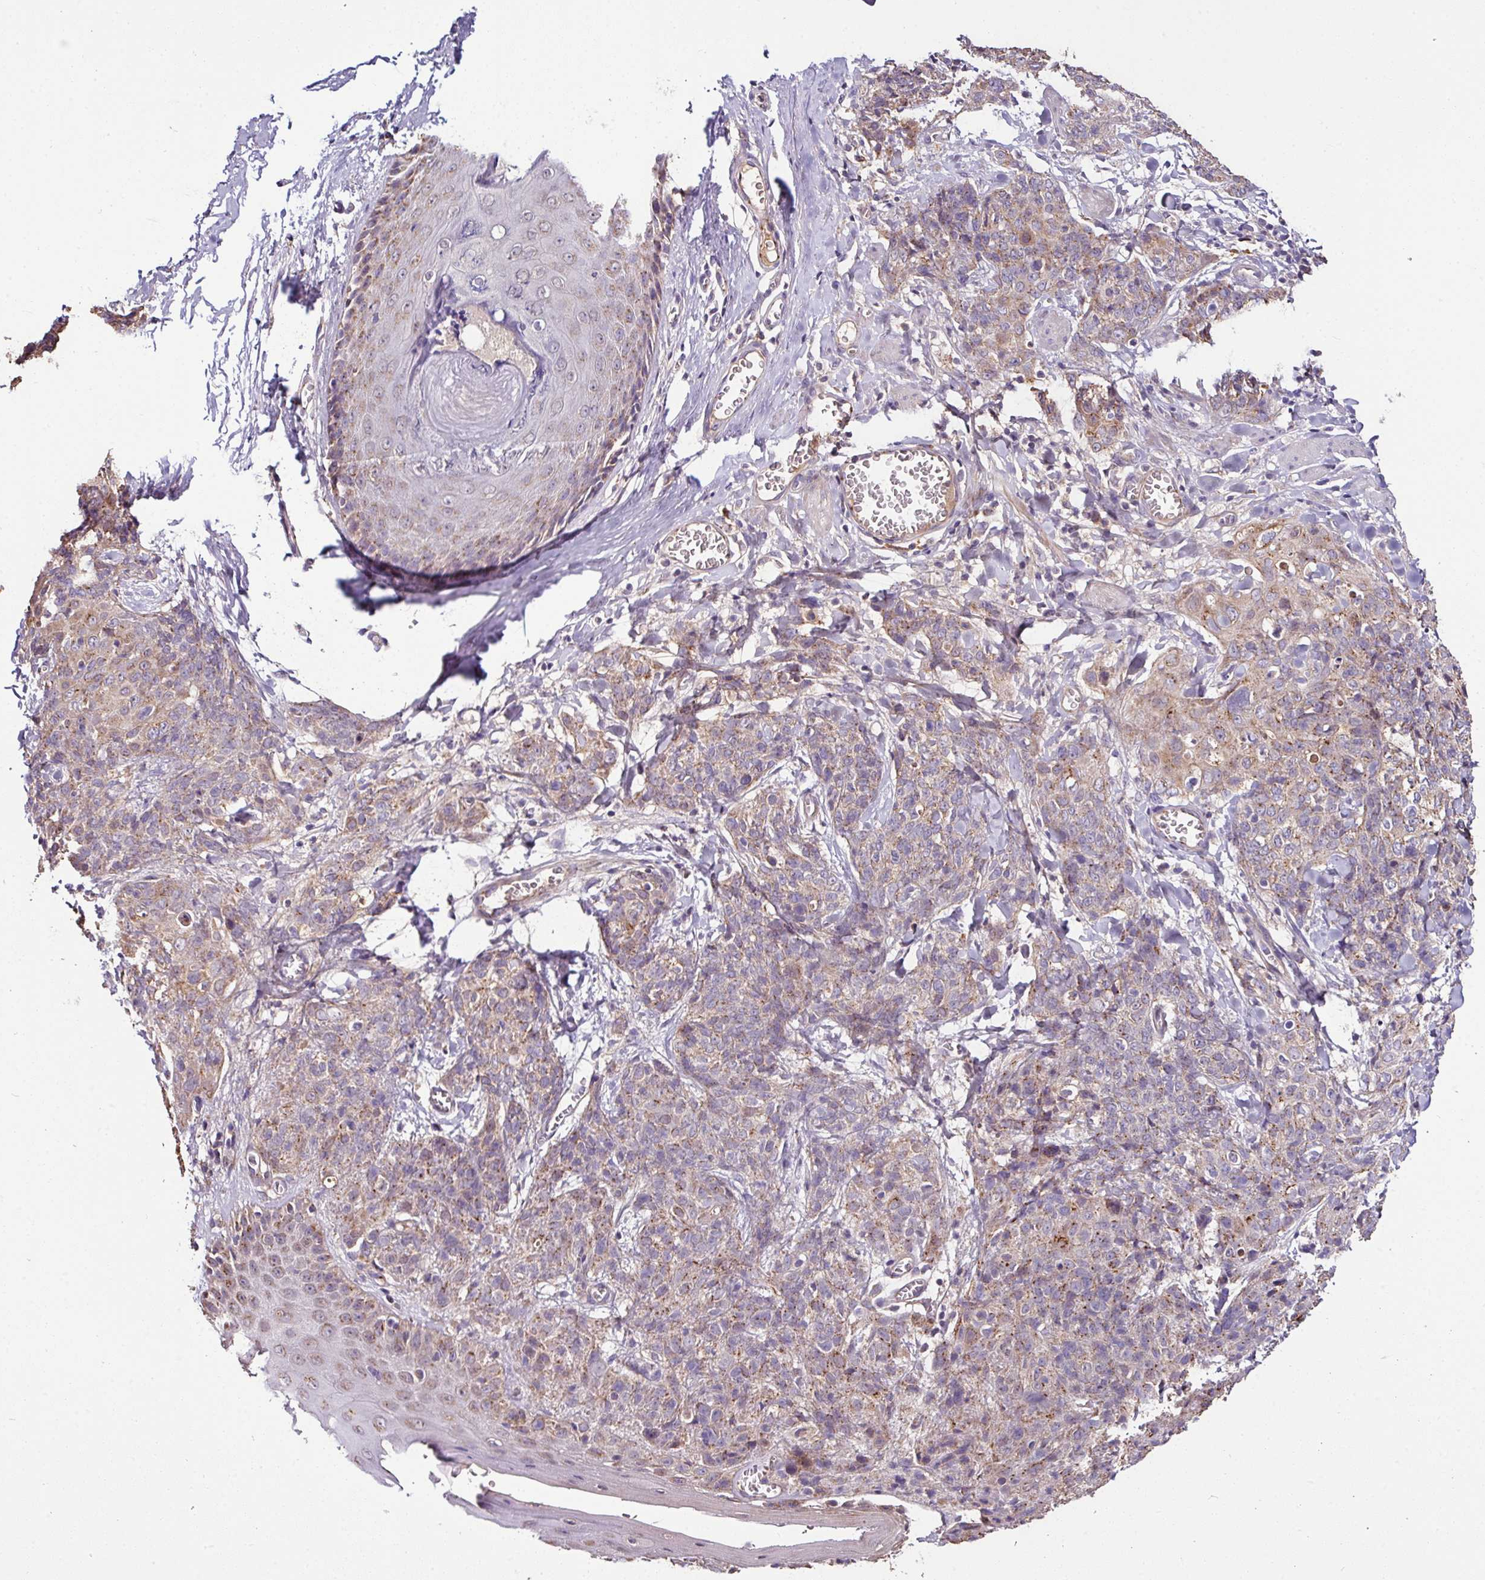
{"staining": {"intensity": "moderate", "quantity": "25%-75%", "location": "cytoplasmic/membranous"}, "tissue": "skin cancer", "cell_type": "Tumor cells", "image_type": "cancer", "snomed": [{"axis": "morphology", "description": "Squamous cell carcinoma, NOS"}, {"axis": "topography", "description": "Skin"}, {"axis": "topography", "description": "Vulva"}], "caption": "Skin squamous cell carcinoma stained with immunohistochemistry reveals moderate cytoplasmic/membranous positivity in approximately 25%-75% of tumor cells. (DAB IHC, brown staining for protein, blue staining for nuclei).", "gene": "CPD", "patient": {"sex": "female", "age": 85}}